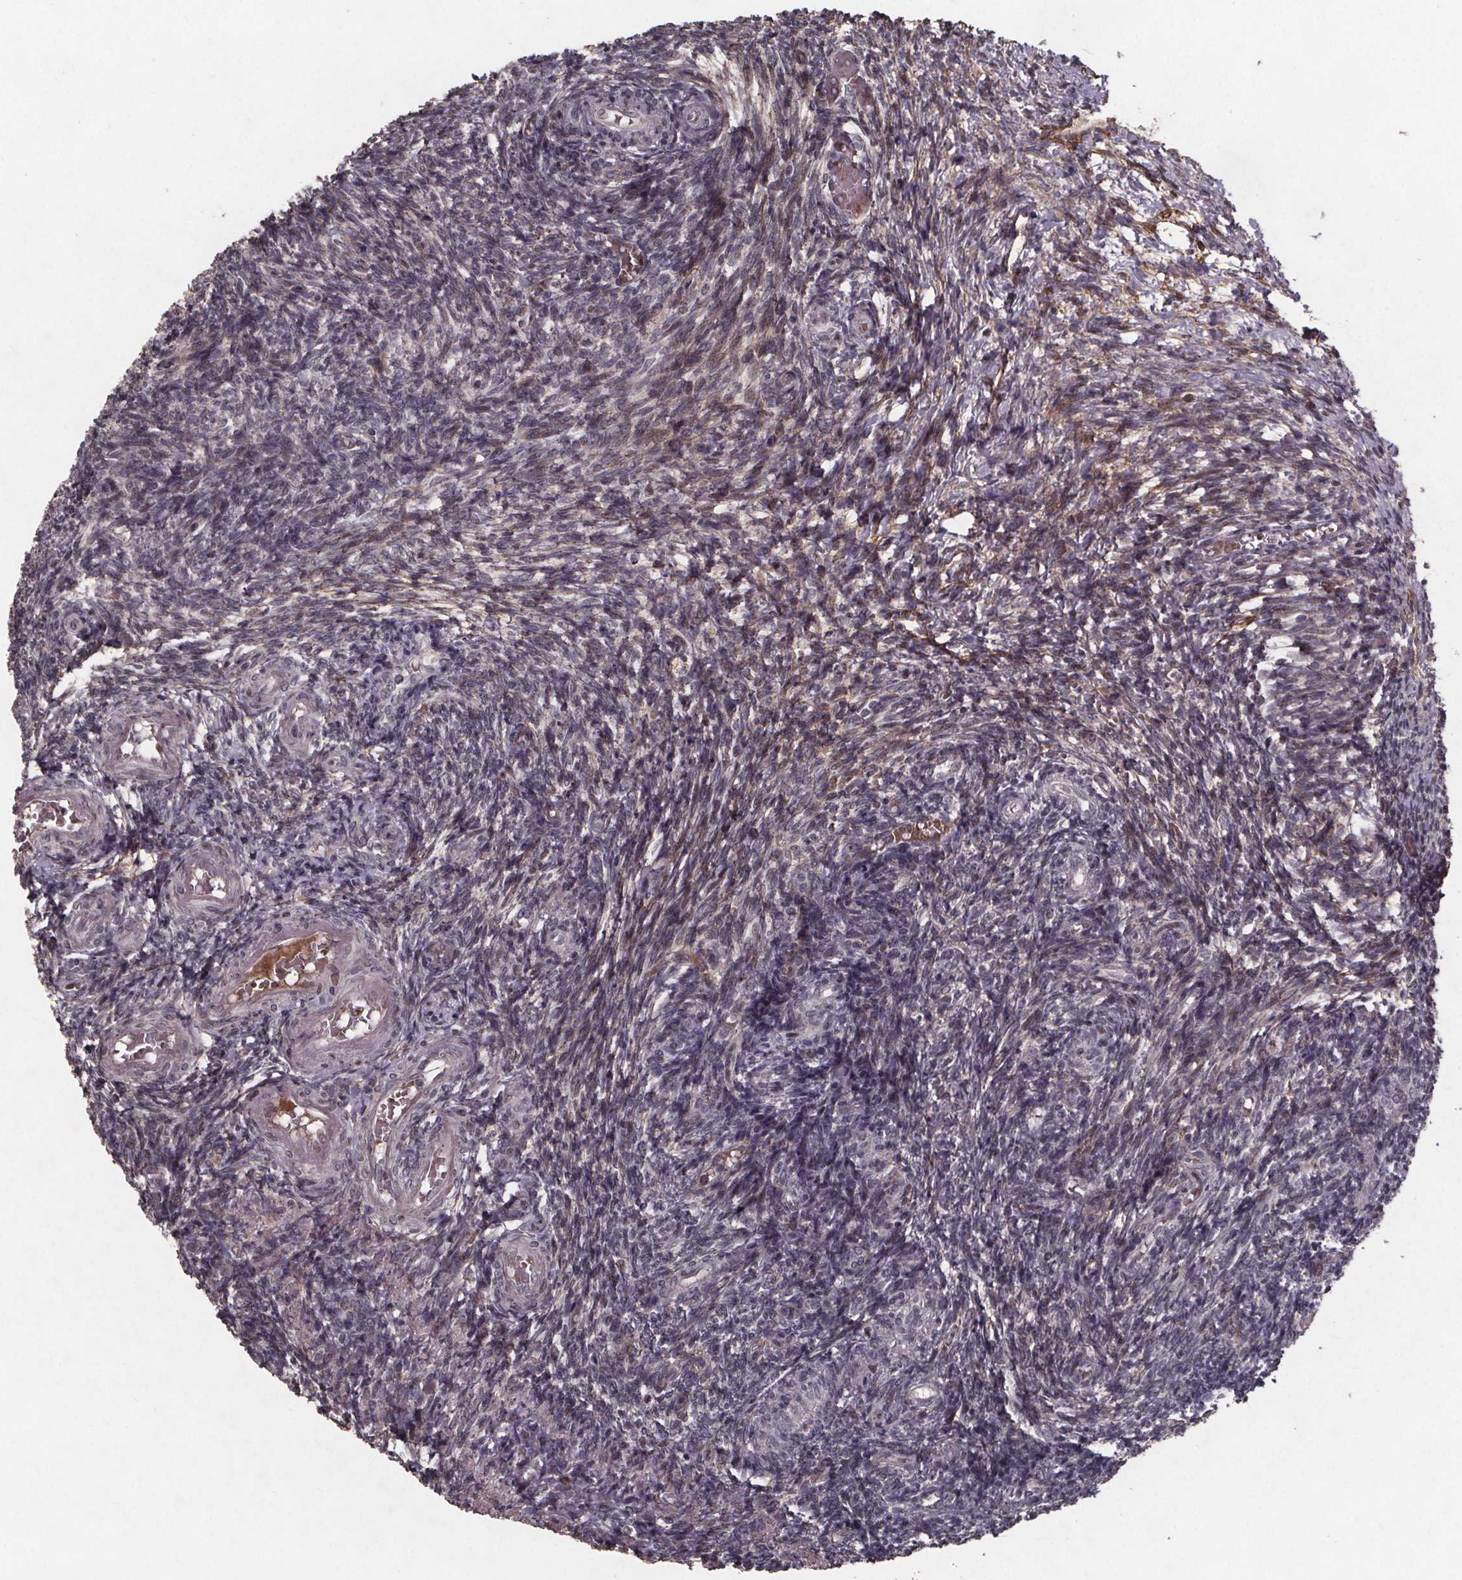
{"staining": {"intensity": "moderate", "quantity": ">75%", "location": "cytoplasmic/membranous"}, "tissue": "ovary", "cell_type": "Follicle cells", "image_type": "normal", "snomed": [{"axis": "morphology", "description": "Normal tissue, NOS"}, {"axis": "topography", "description": "Ovary"}], "caption": "Ovary stained with a protein marker exhibits moderate staining in follicle cells.", "gene": "GPX3", "patient": {"sex": "female", "age": 39}}